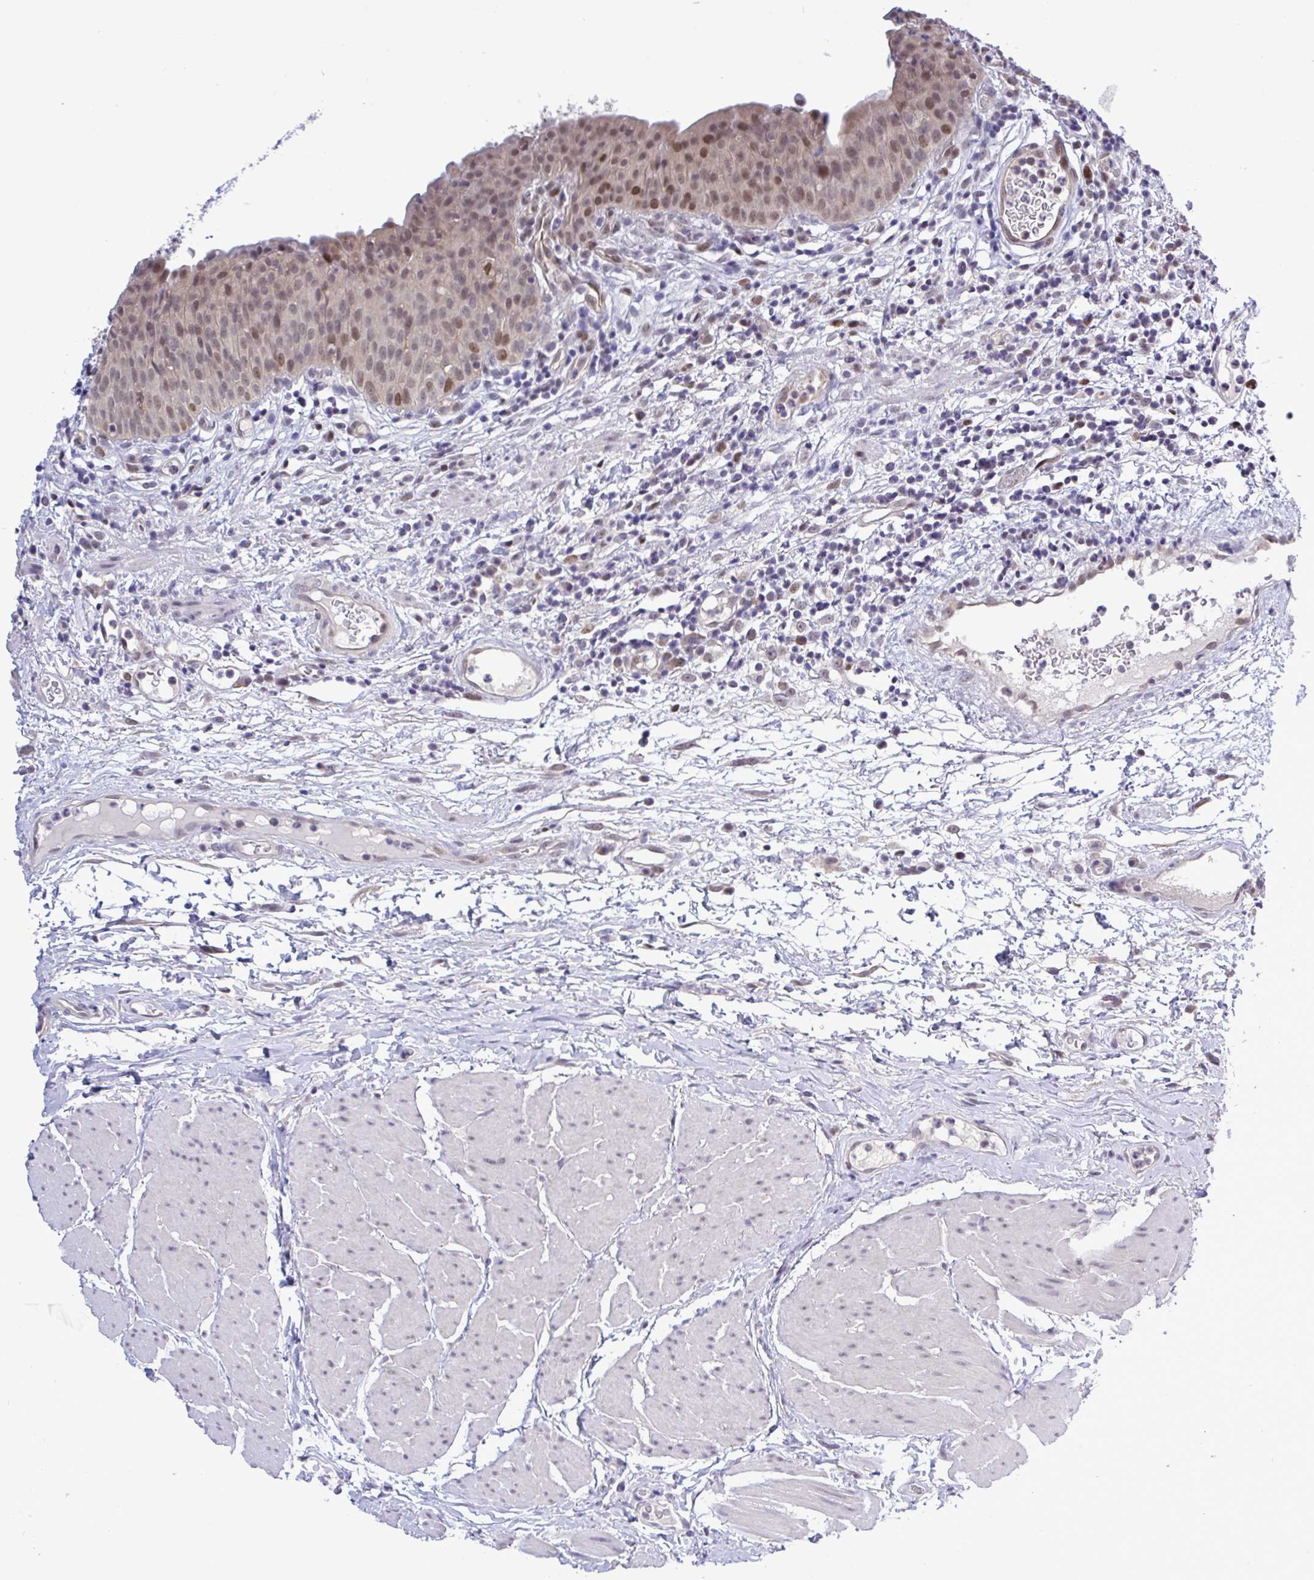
{"staining": {"intensity": "moderate", "quantity": "<25%", "location": "nuclear"}, "tissue": "urinary bladder", "cell_type": "Urothelial cells", "image_type": "normal", "snomed": [{"axis": "morphology", "description": "Normal tissue, NOS"}, {"axis": "morphology", "description": "Inflammation, NOS"}, {"axis": "topography", "description": "Urinary bladder"}], "caption": "Immunohistochemical staining of normal human urinary bladder shows <25% levels of moderate nuclear protein positivity in about <25% of urothelial cells. (DAB (3,3'-diaminobenzidine) IHC, brown staining for protein, blue staining for nuclei).", "gene": "ZNF444", "patient": {"sex": "male", "age": 57}}